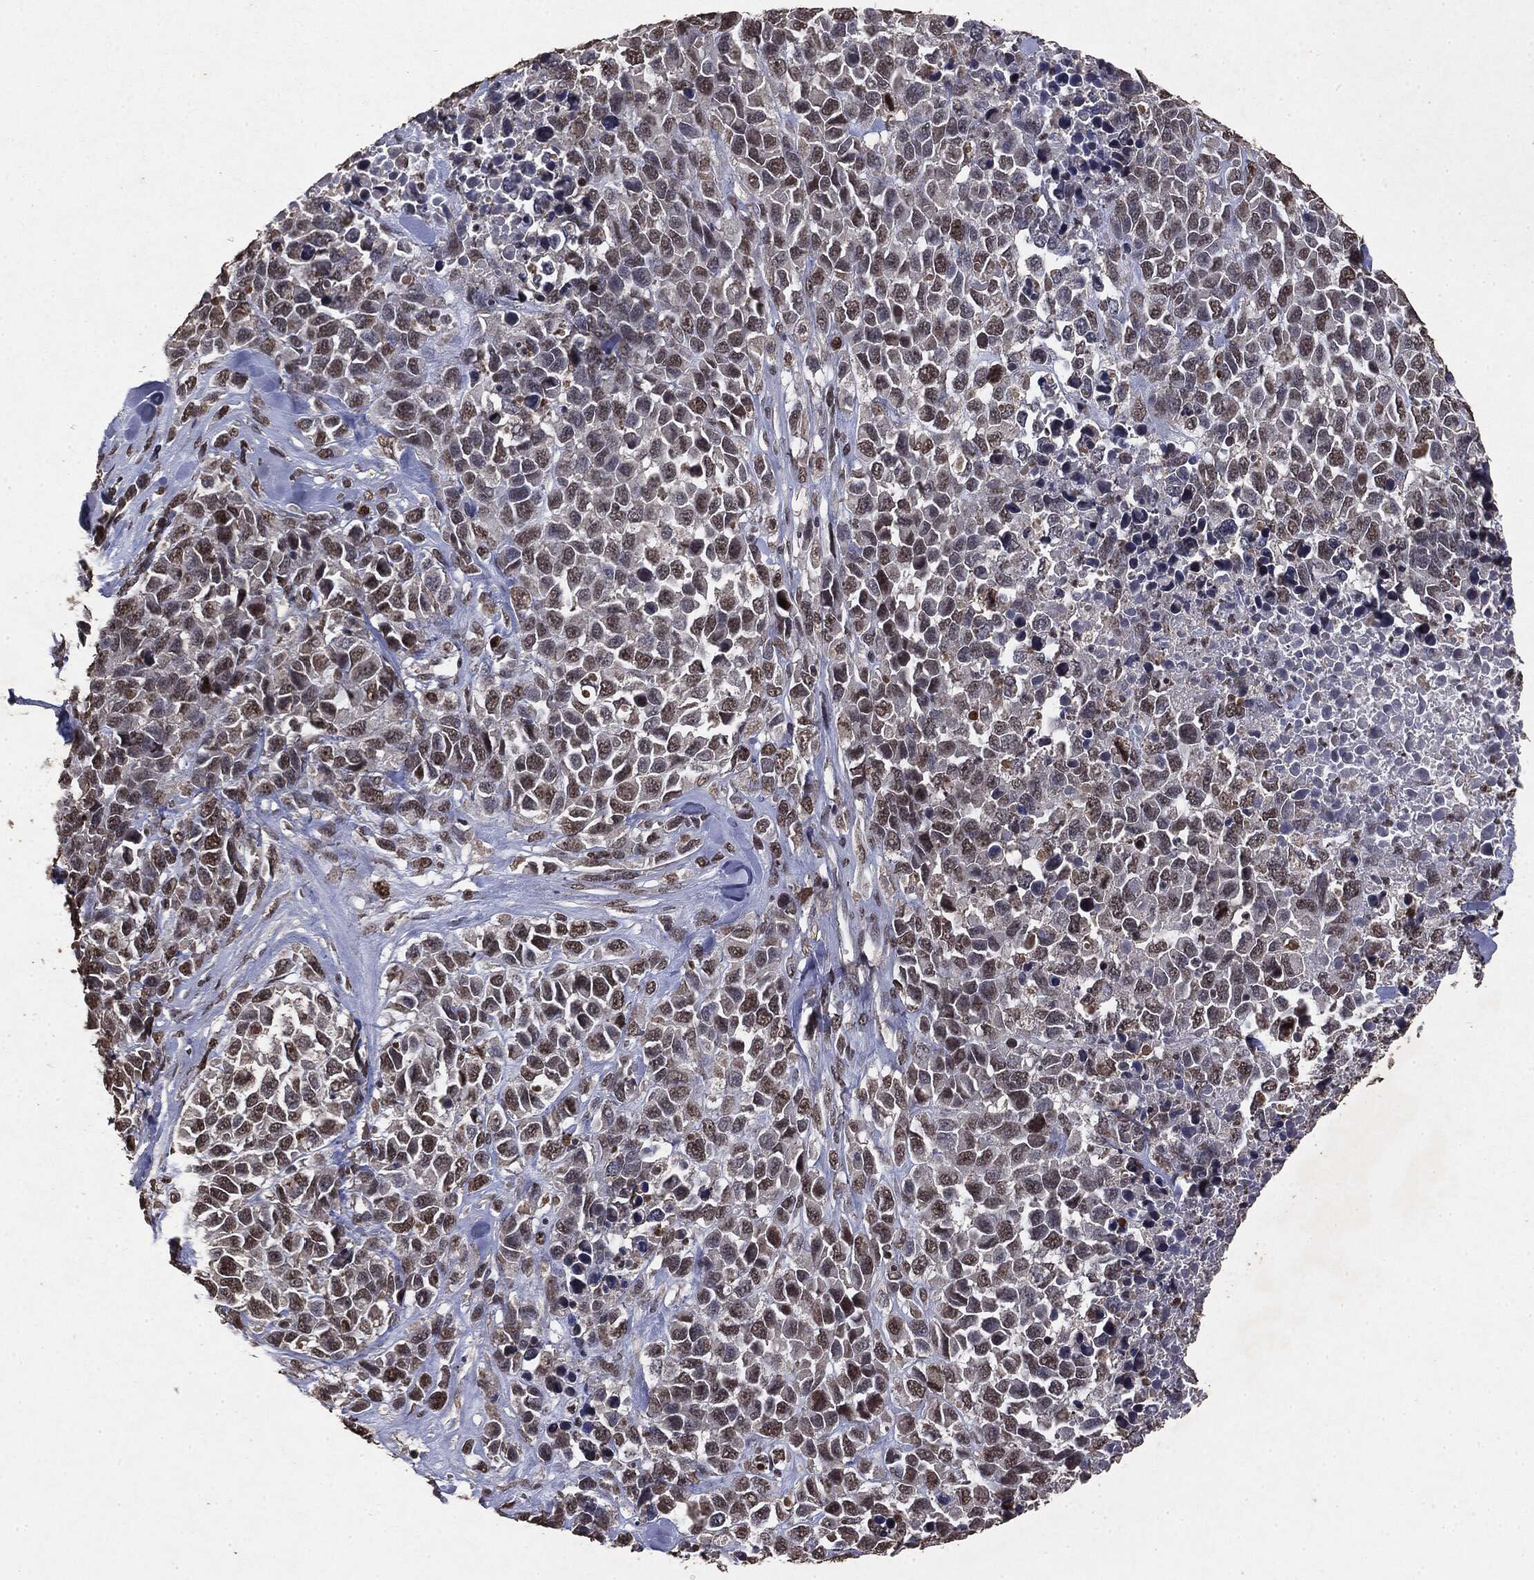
{"staining": {"intensity": "moderate", "quantity": "<25%", "location": "nuclear"}, "tissue": "melanoma", "cell_type": "Tumor cells", "image_type": "cancer", "snomed": [{"axis": "morphology", "description": "Malignant melanoma, Metastatic site"}, {"axis": "topography", "description": "Skin"}], "caption": "The photomicrograph exhibits staining of melanoma, revealing moderate nuclear protein staining (brown color) within tumor cells.", "gene": "RAD18", "patient": {"sex": "male", "age": 84}}